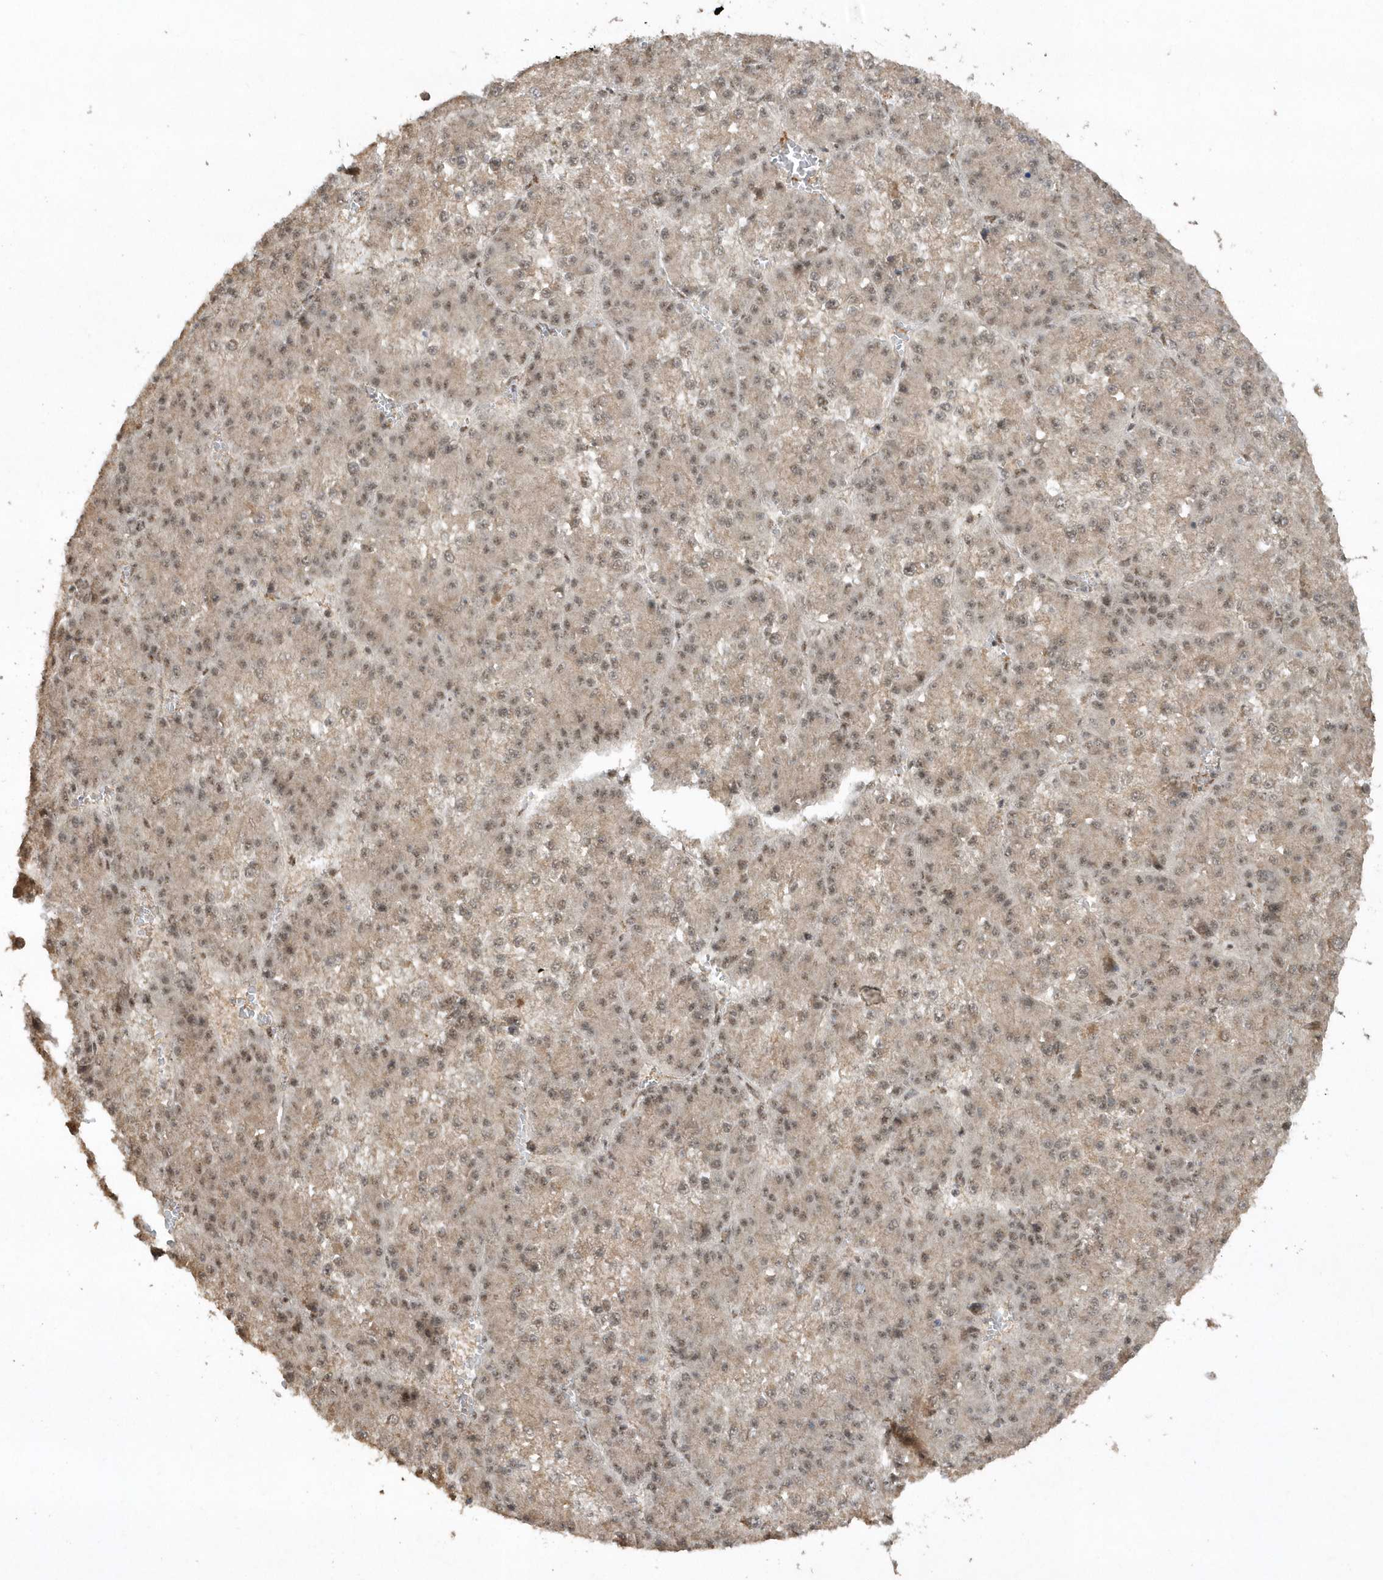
{"staining": {"intensity": "weak", "quantity": "<25%", "location": "nuclear"}, "tissue": "liver cancer", "cell_type": "Tumor cells", "image_type": "cancer", "snomed": [{"axis": "morphology", "description": "Carcinoma, Hepatocellular, NOS"}, {"axis": "topography", "description": "Liver"}], "caption": "An image of liver hepatocellular carcinoma stained for a protein exhibits no brown staining in tumor cells. The staining is performed using DAB brown chromogen with nuclei counter-stained in using hematoxylin.", "gene": "POLR3B", "patient": {"sex": "female", "age": 73}}